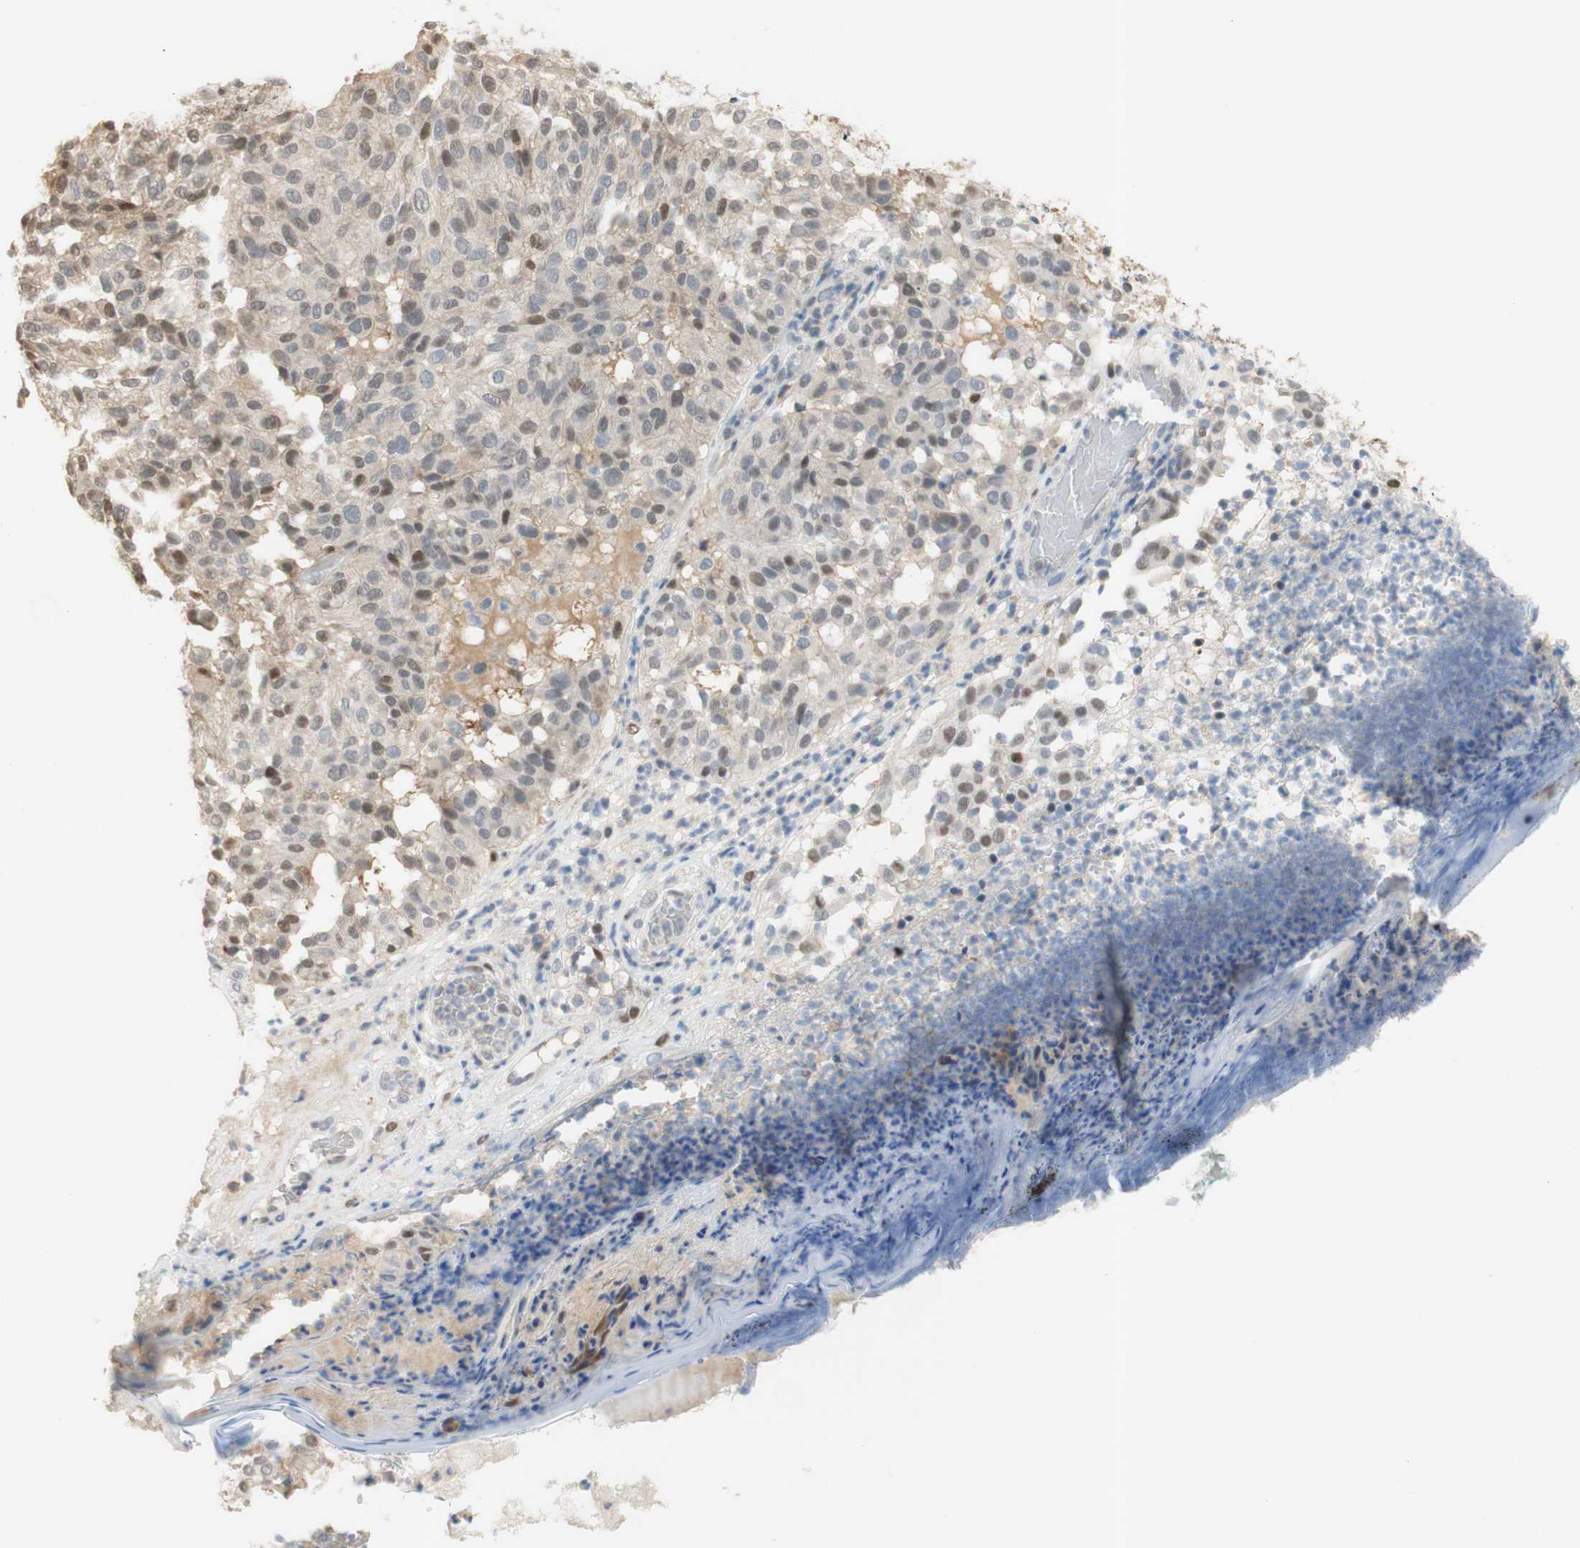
{"staining": {"intensity": "weak", "quantity": ">75%", "location": "cytoplasmic/membranous,nuclear"}, "tissue": "melanoma", "cell_type": "Tumor cells", "image_type": "cancer", "snomed": [{"axis": "morphology", "description": "Malignant melanoma, NOS"}, {"axis": "topography", "description": "Skin"}], "caption": "This image reveals immunohistochemistry staining of human melanoma, with low weak cytoplasmic/membranous and nuclear expression in about >75% of tumor cells.", "gene": "NAP1L4", "patient": {"sex": "female", "age": 46}}